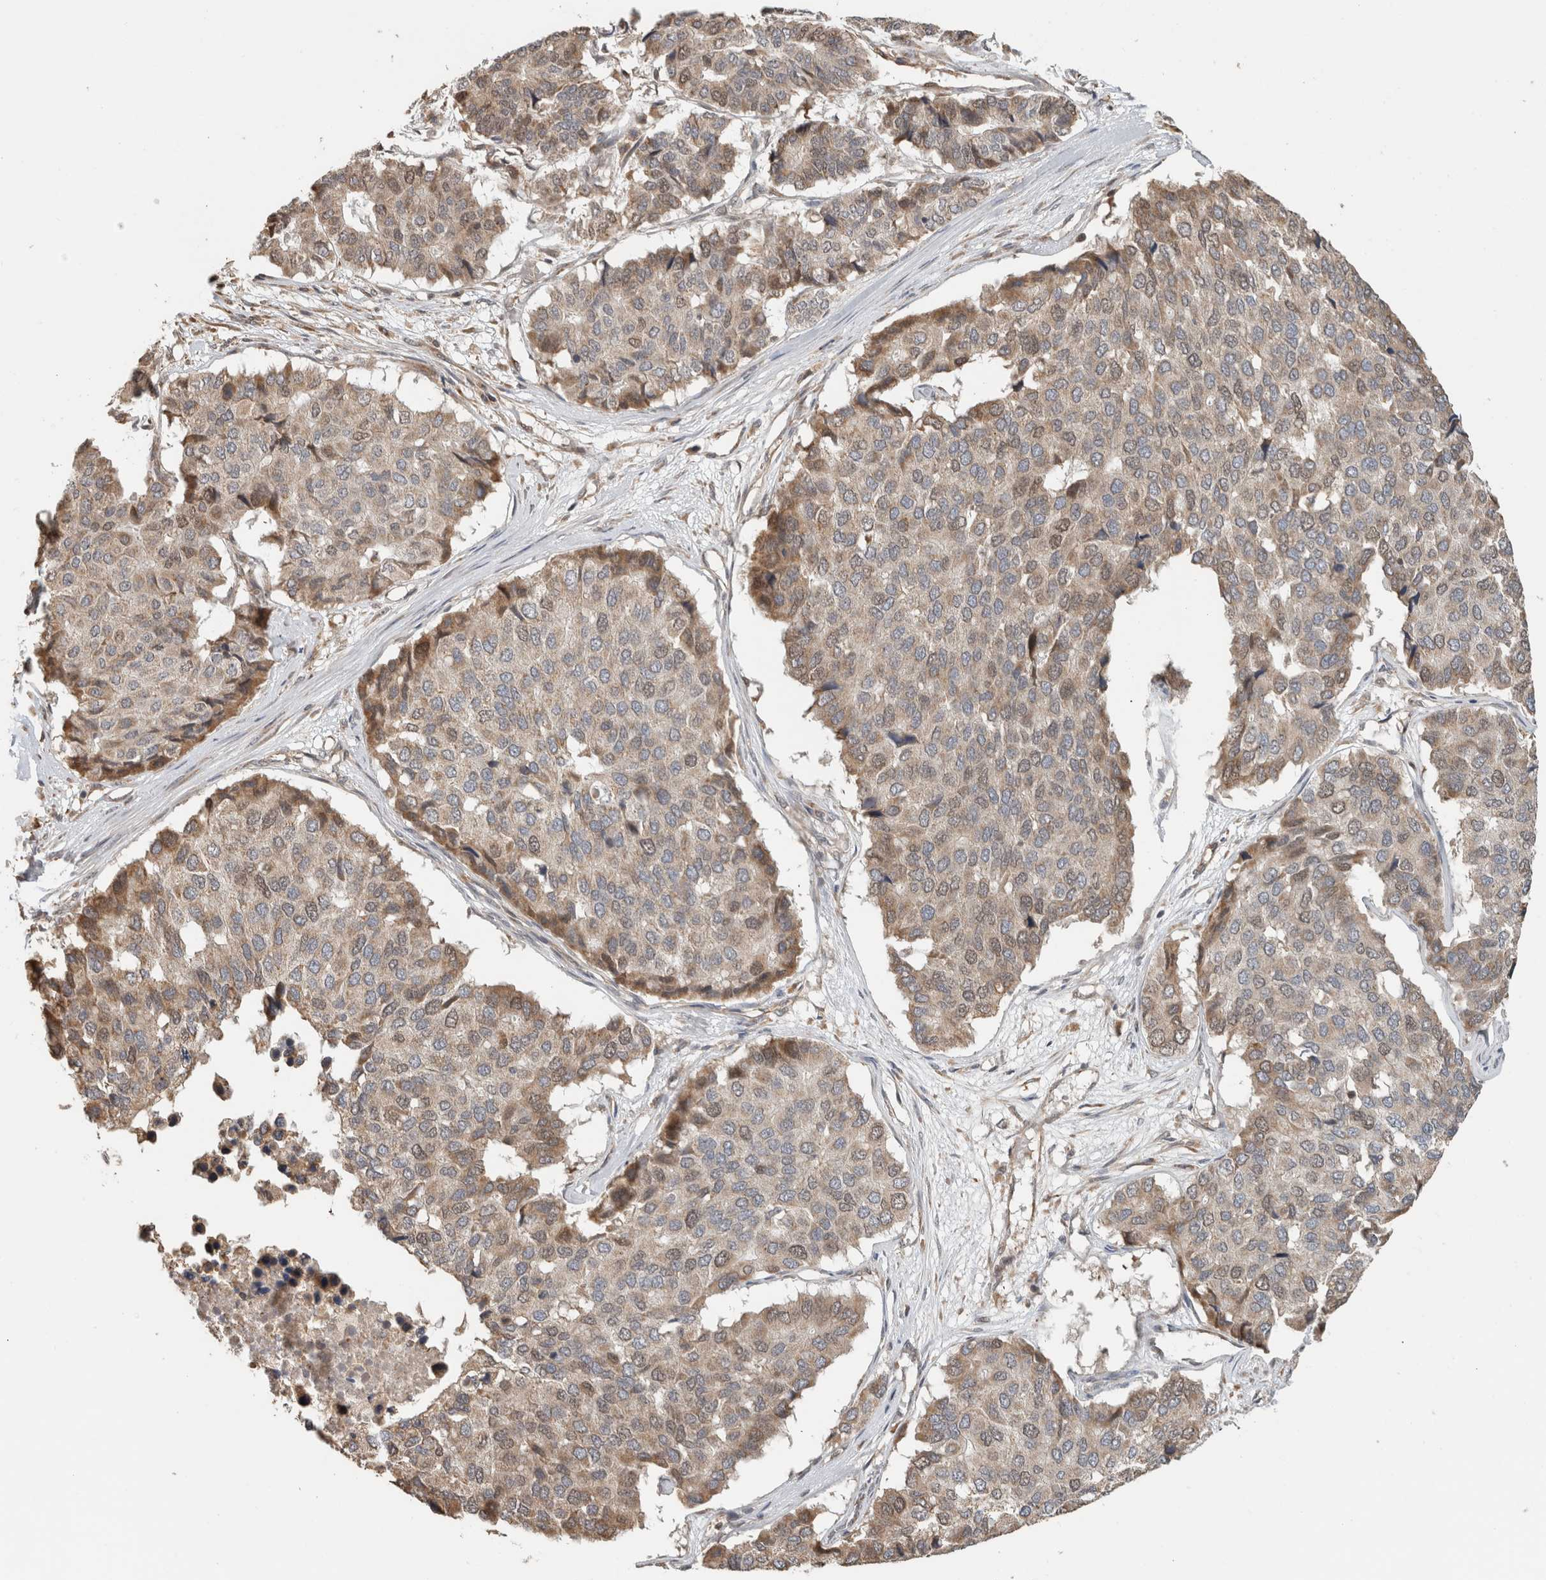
{"staining": {"intensity": "weak", "quantity": "<25%", "location": "cytoplasmic/membranous"}, "tissue": "pancreatic cancer", "cell_type": "Tumor cells", "image_type": "cancer", "snomed": [{"axis": "morphology", "description": "Adenocarcinoma, NOS"}, {"axis": "topography", "description": "Pancreas"}], "caption": "This is a histopathology image of immunohistochemistry (IHC) staining of adenocarcinoma (pancreatic), which shows no positivity in tumor cells. (Immunohistochemistry, brightfield microscopy, high magnification).", "gene": "GINS4", "patient": {"sex": "male", "age": 50}}